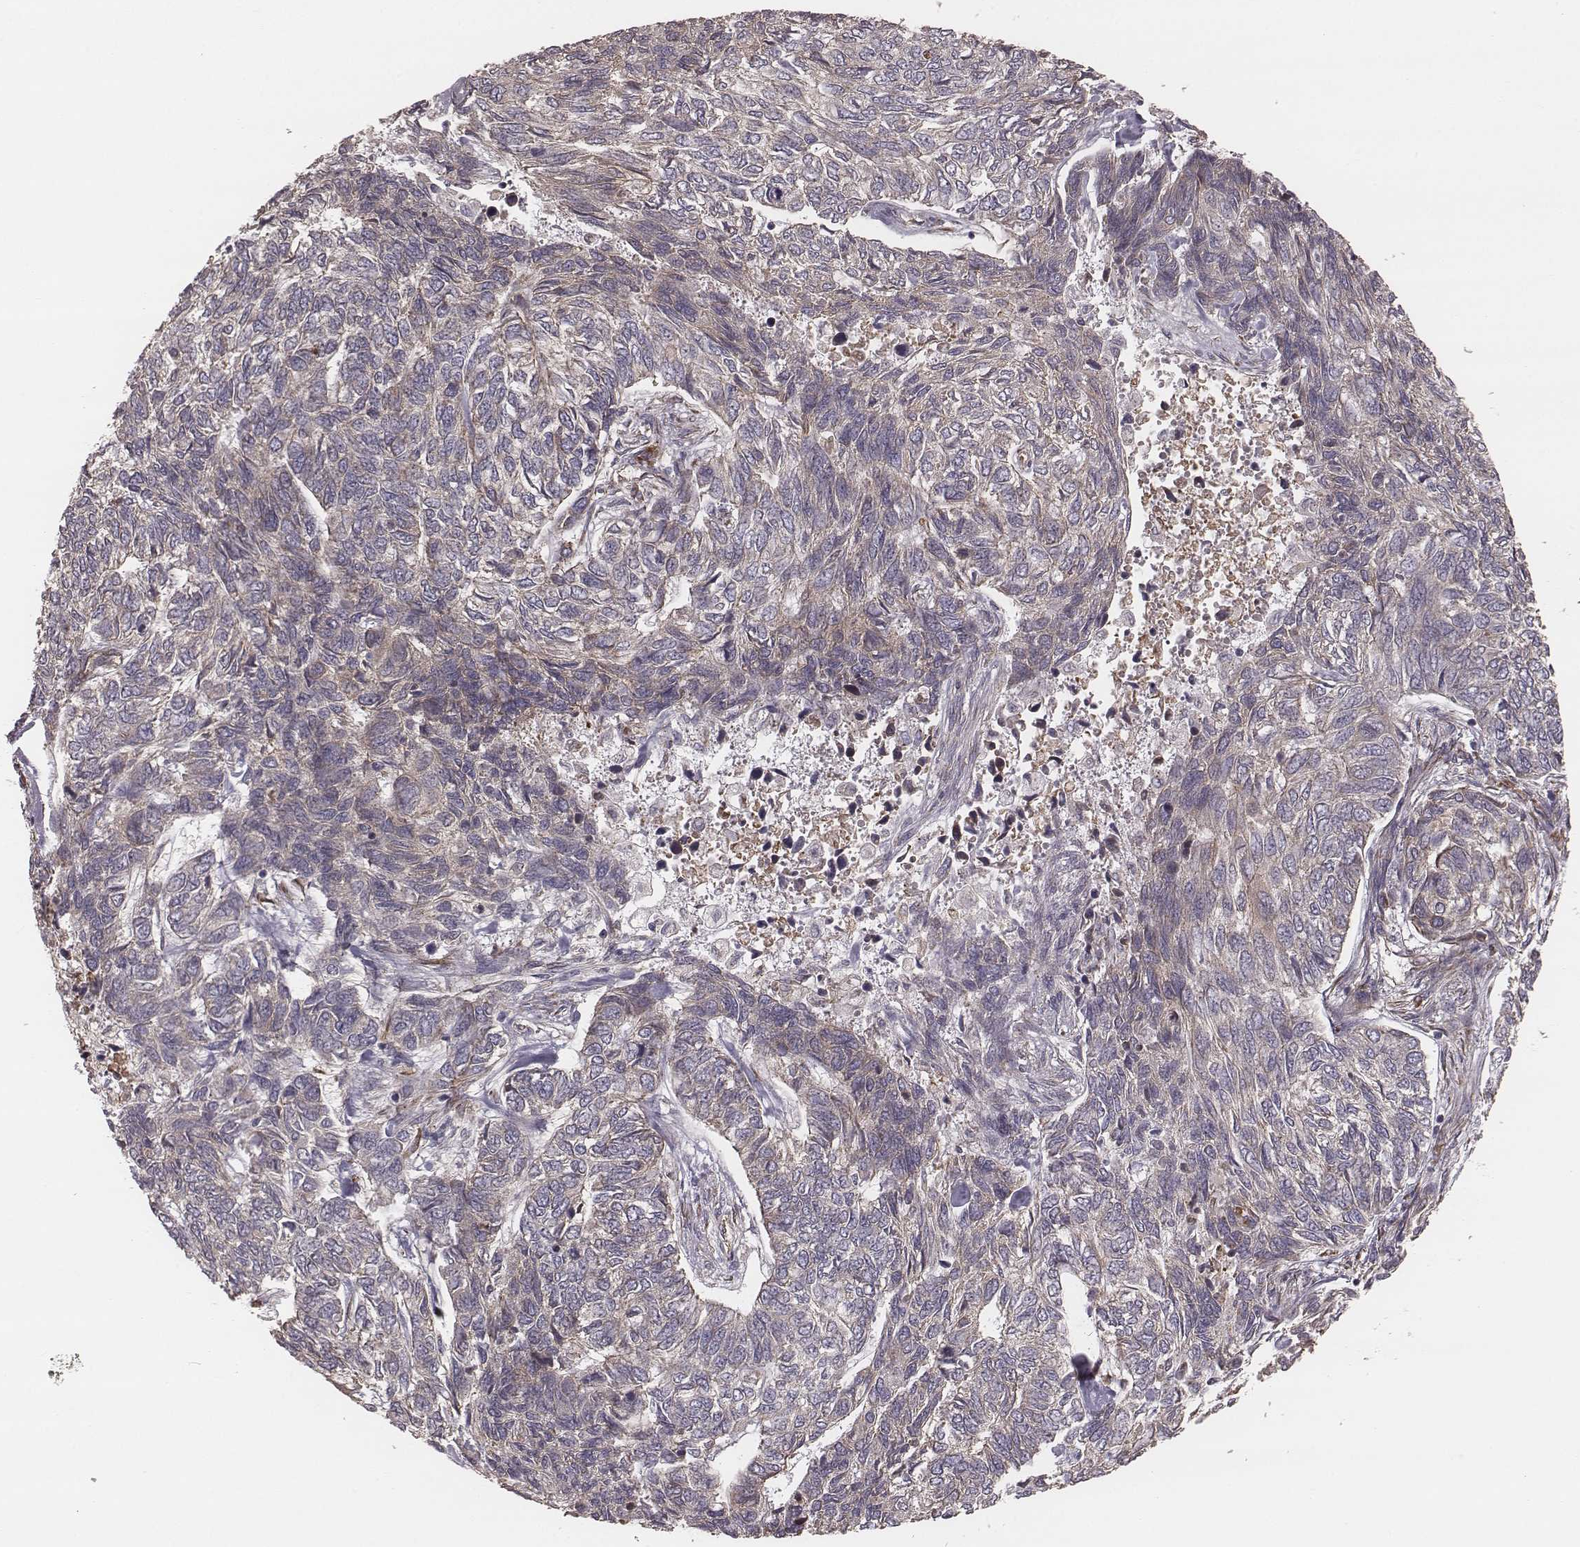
{"staining": {"intensity": "negative", "quantity": "none", "location": "none"}, "tissue": "skin cancer", "cell_type": "Tumor cells", "image_type": "cancer", "snomed": [{"axis": "morphology", "description": "Basal cell carcinoma"}, {"axis": "topography", "description": "Skin"}], "caption": "Image shows no significant protein expression in tumor cells of skin basal cell carcinoma. The staining is performed using DAB brown chromogen with nuclei counter-stained in using hematoxylin.", "gene": "PALMD", "patient": {"sex": "female", "age": 65}}